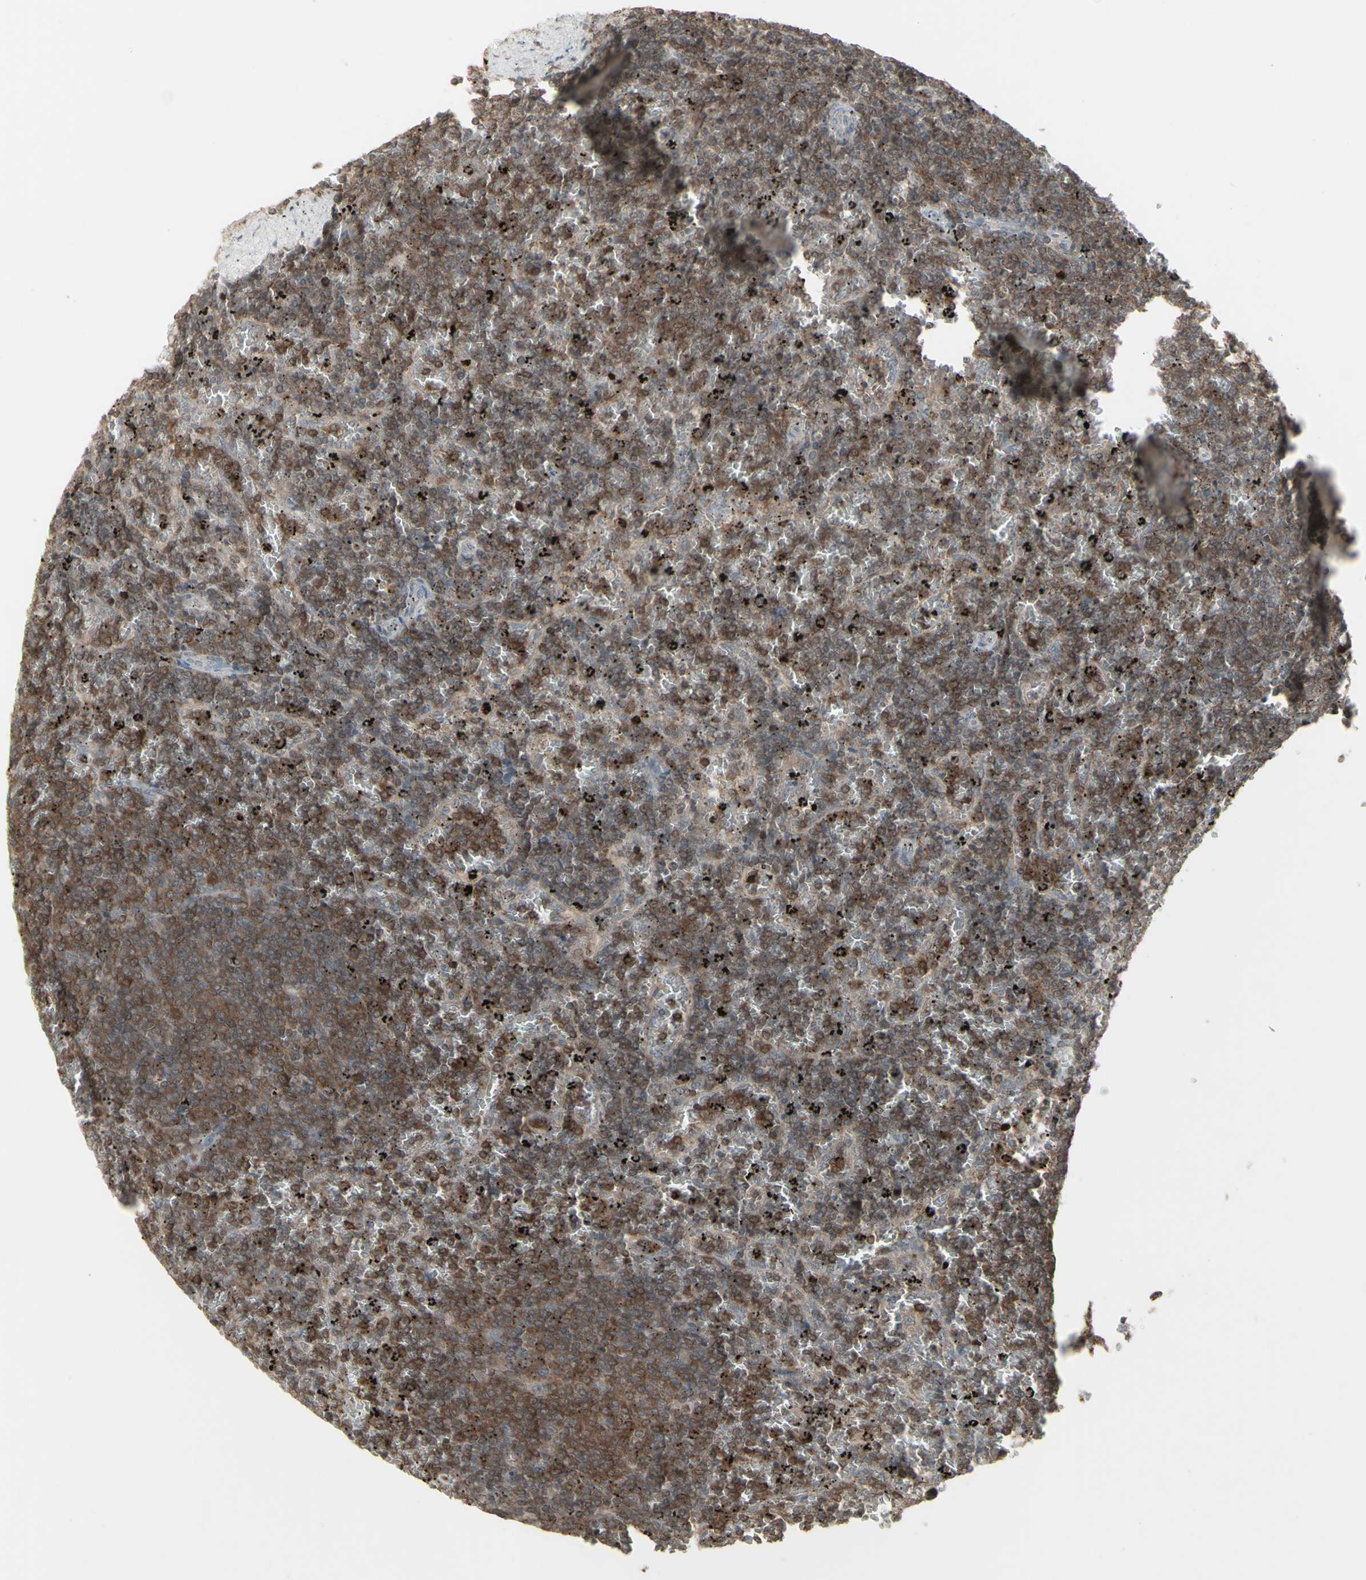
{"staining": {"intensity": "strong", "quantity": ">75%", "location": "cytoplasmic/membranous"}, "tissue": "lymphoma", "cell_type": "Tumor cells", "image_type": "cancer", "snomed": [{"axis": "morphology", "description": "Malignant lymphoma, non-Hodgkin's type, Low grade"}, {"axis": "topography", "description": "Spleen"}], "caption": "This histopathology image displays lymphoma stained with immunohistochemistry (IHC) to label a protein in brown. The cytoplasmic/membranous of tumor cells show strong positivity for the protein. Nuclei are counter-stained blue.", "gene": "CSK", "patient": {"sex": "female", "age": 77}}